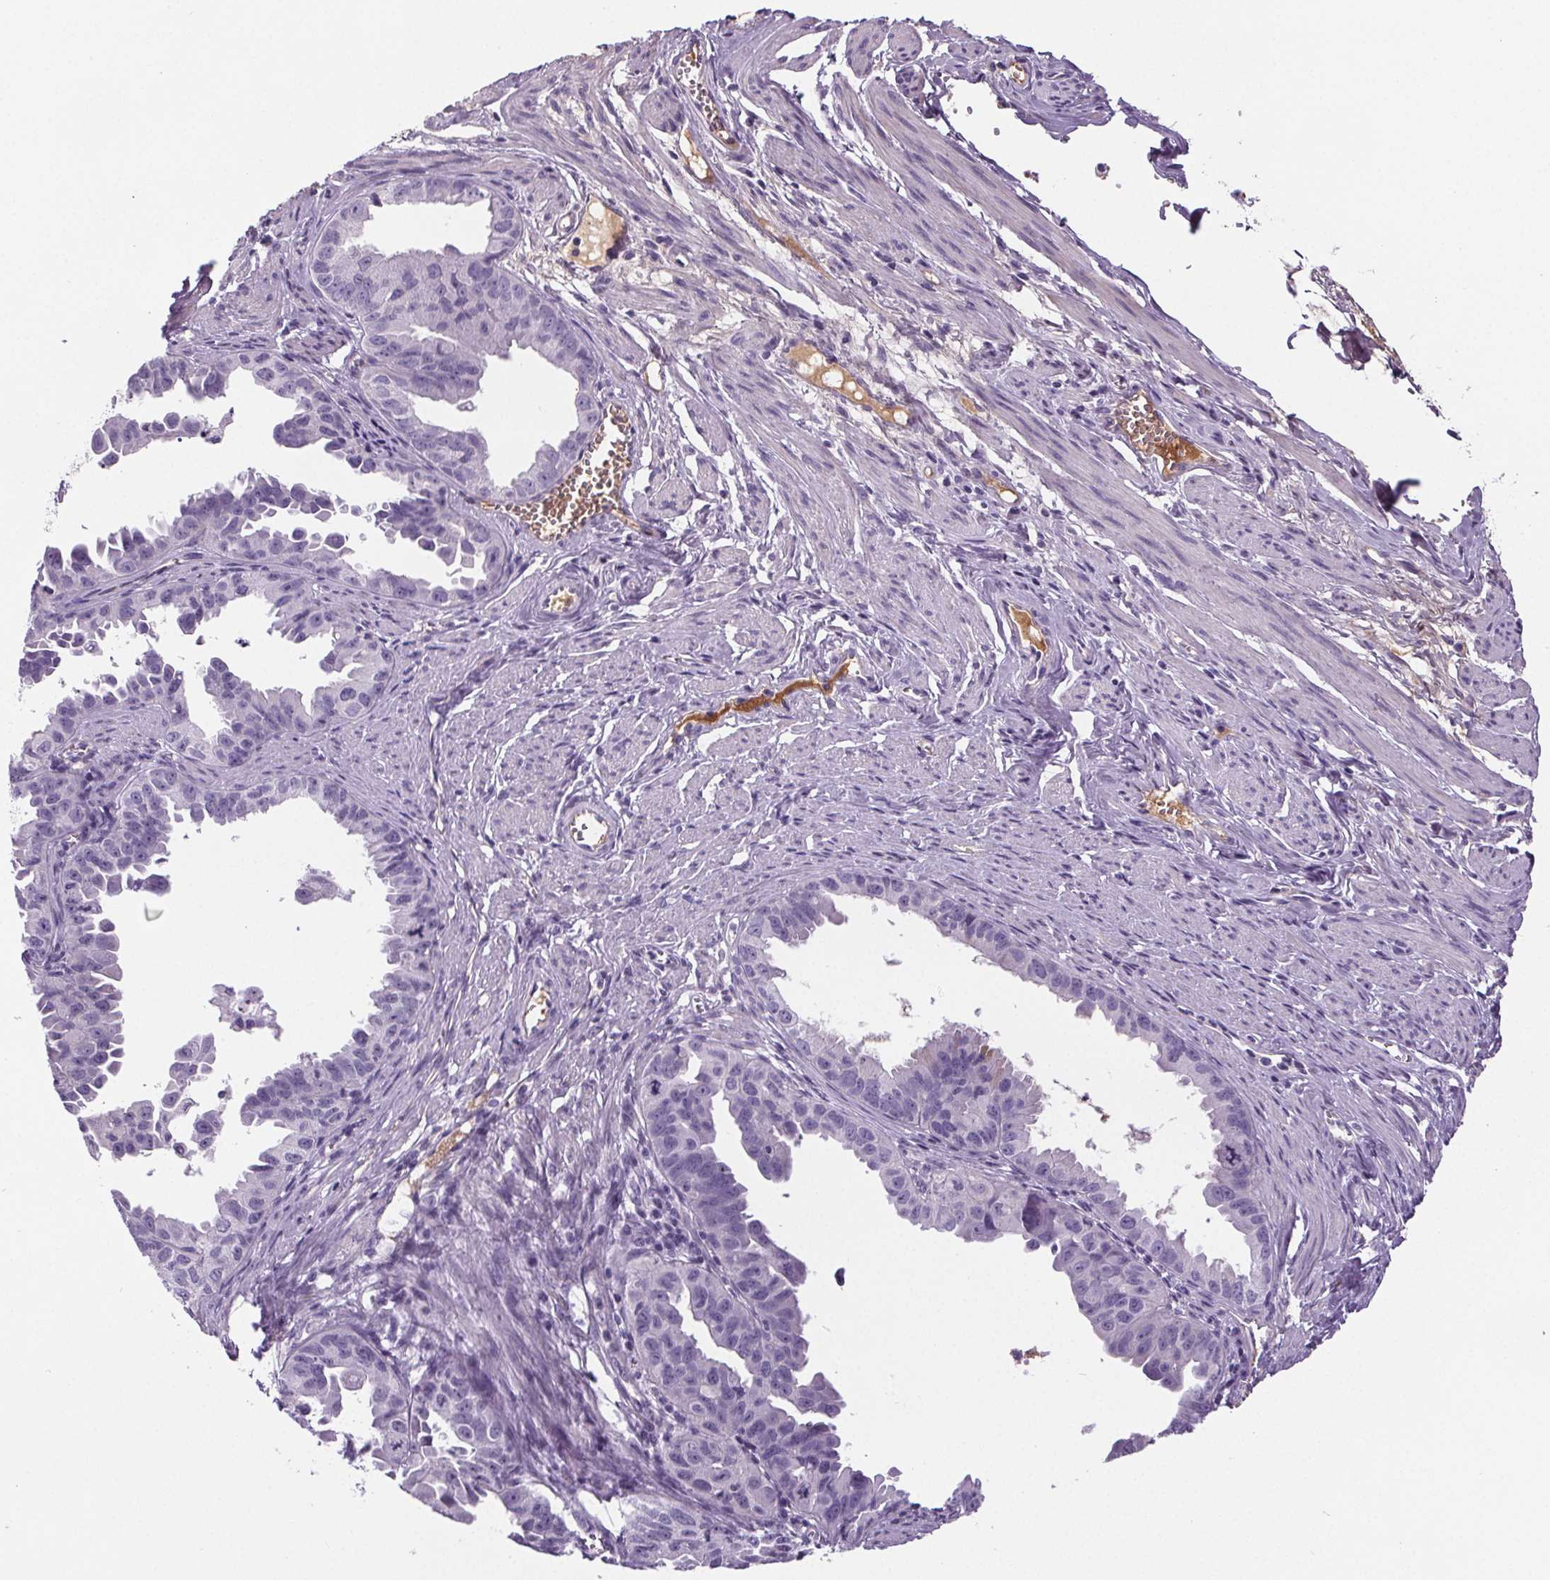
{"staining": {"intensity": "negative", "quantity": "none", "location": "none"}, "tissue": "ovarian cancer", "cell_type": "Tumor cells", "image_type": "cancer", "snomed": [{"axis": "morphology", "description": "Carcinoma, endometroid"}, {"axis": "topography", "description": "Ovary"}], "caption": "A high-resolution image shows IHC staining of ovarian cancer, which shows no significant staining in tumor cells. The staining was performed using DAB to visualize the protein expression in brown, while the nuclei were stained in blue with hematoxylin (Magnification: 20x).", "gene": "CD5L", "patient": {"sex": "female", "age": 85}}